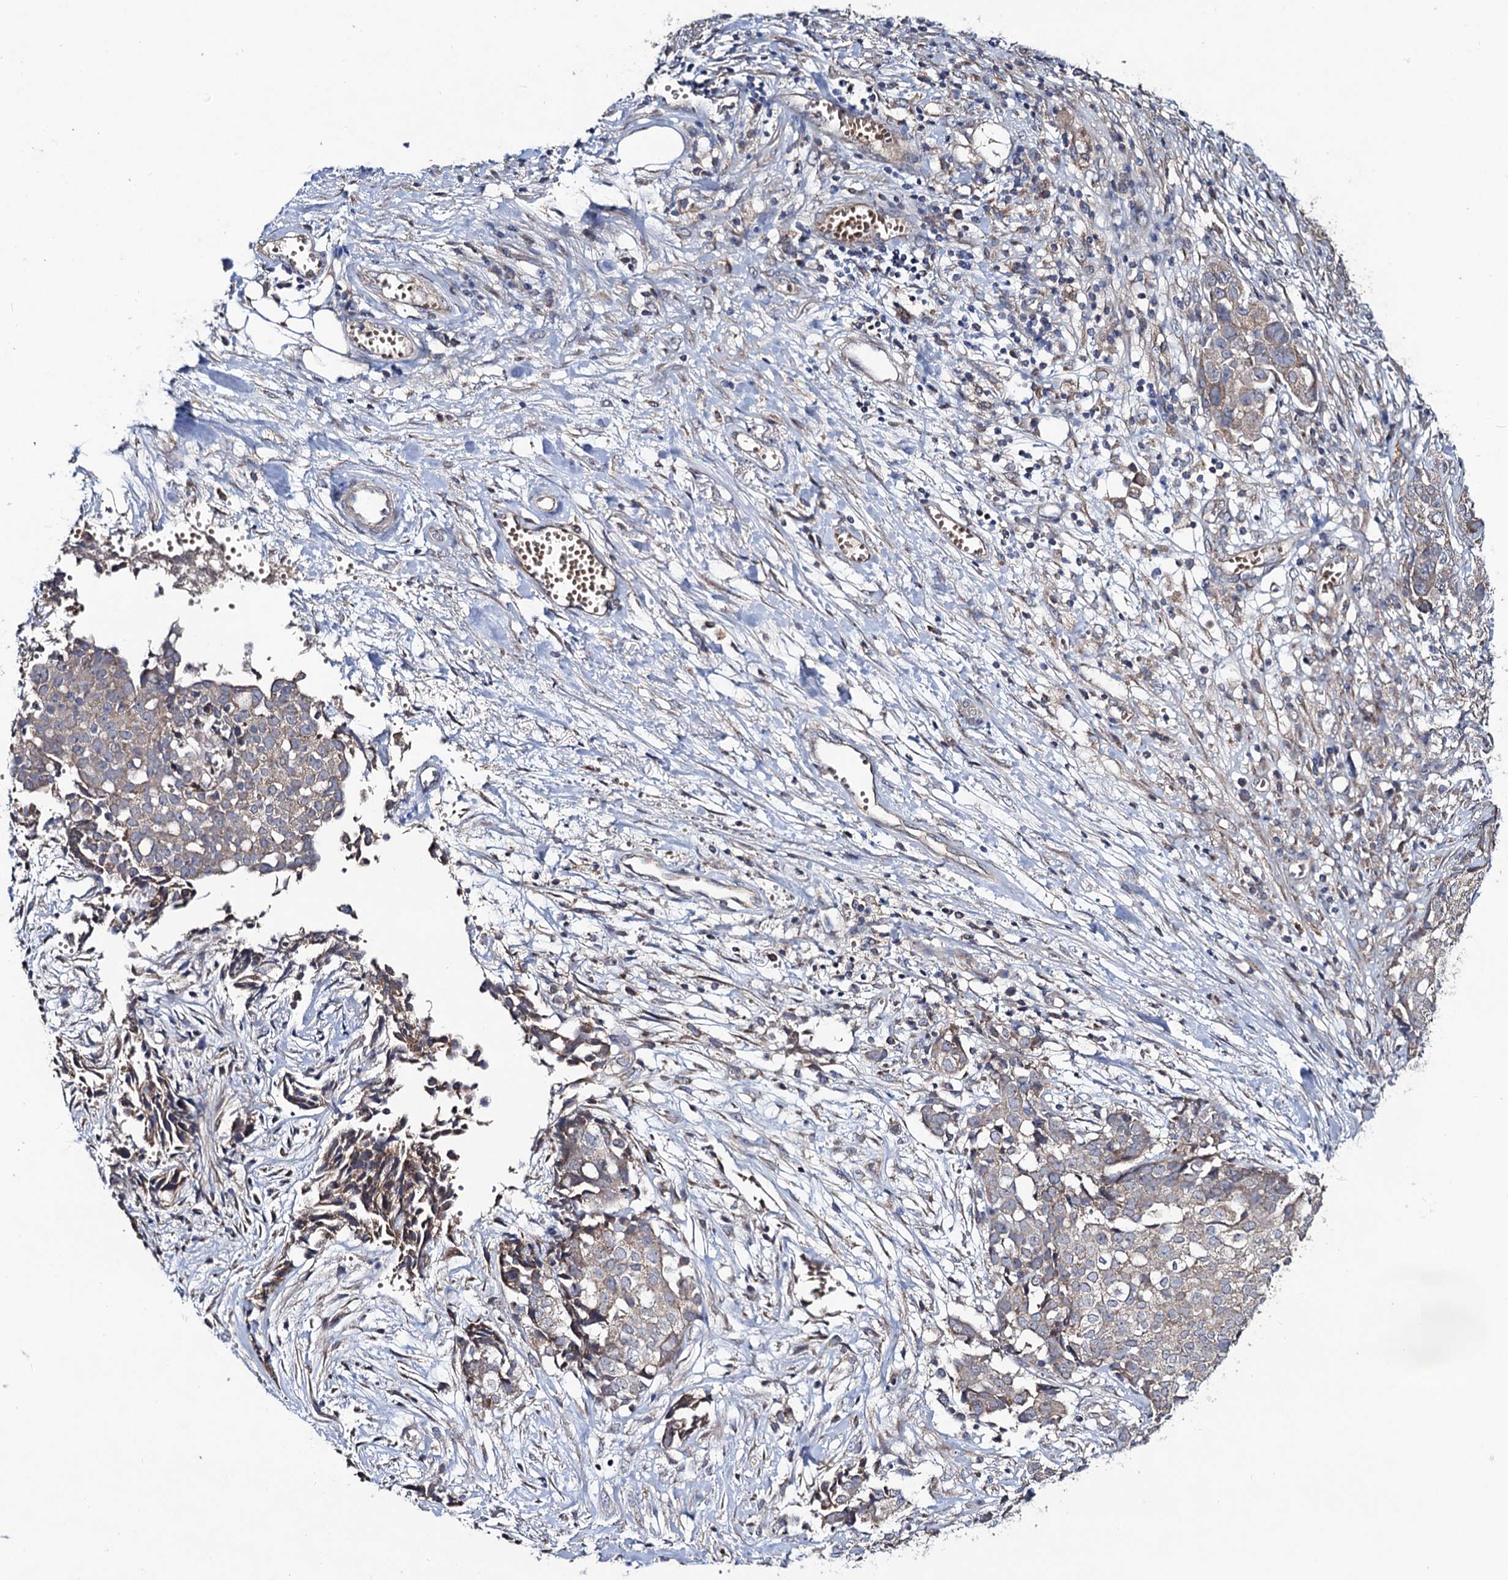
{"staining": {"intensity": "weak", "quantity": "<25%", "location": "cytoplasmic/membranous"}, "tissue": "ovarian cancer", "cell_type": "Tumor cells", "image_type": "cancer", "snomed": [{"axis": "morphology", "description": "Cystadenocarcinoma, serous, NOS"}, {"axis": "topography", "description": "Soft tissue"}, {"axis": "topography", "description": "Ovary"}], "caption": "IHC micrograph of neoplastic tissue: ovarian serous cystadenocarcinoma stained with DAB exhibits no significant protein expression in tumor cells.", "gene": "VPS37D", "patient": {"sex": "female", "age": 57}}